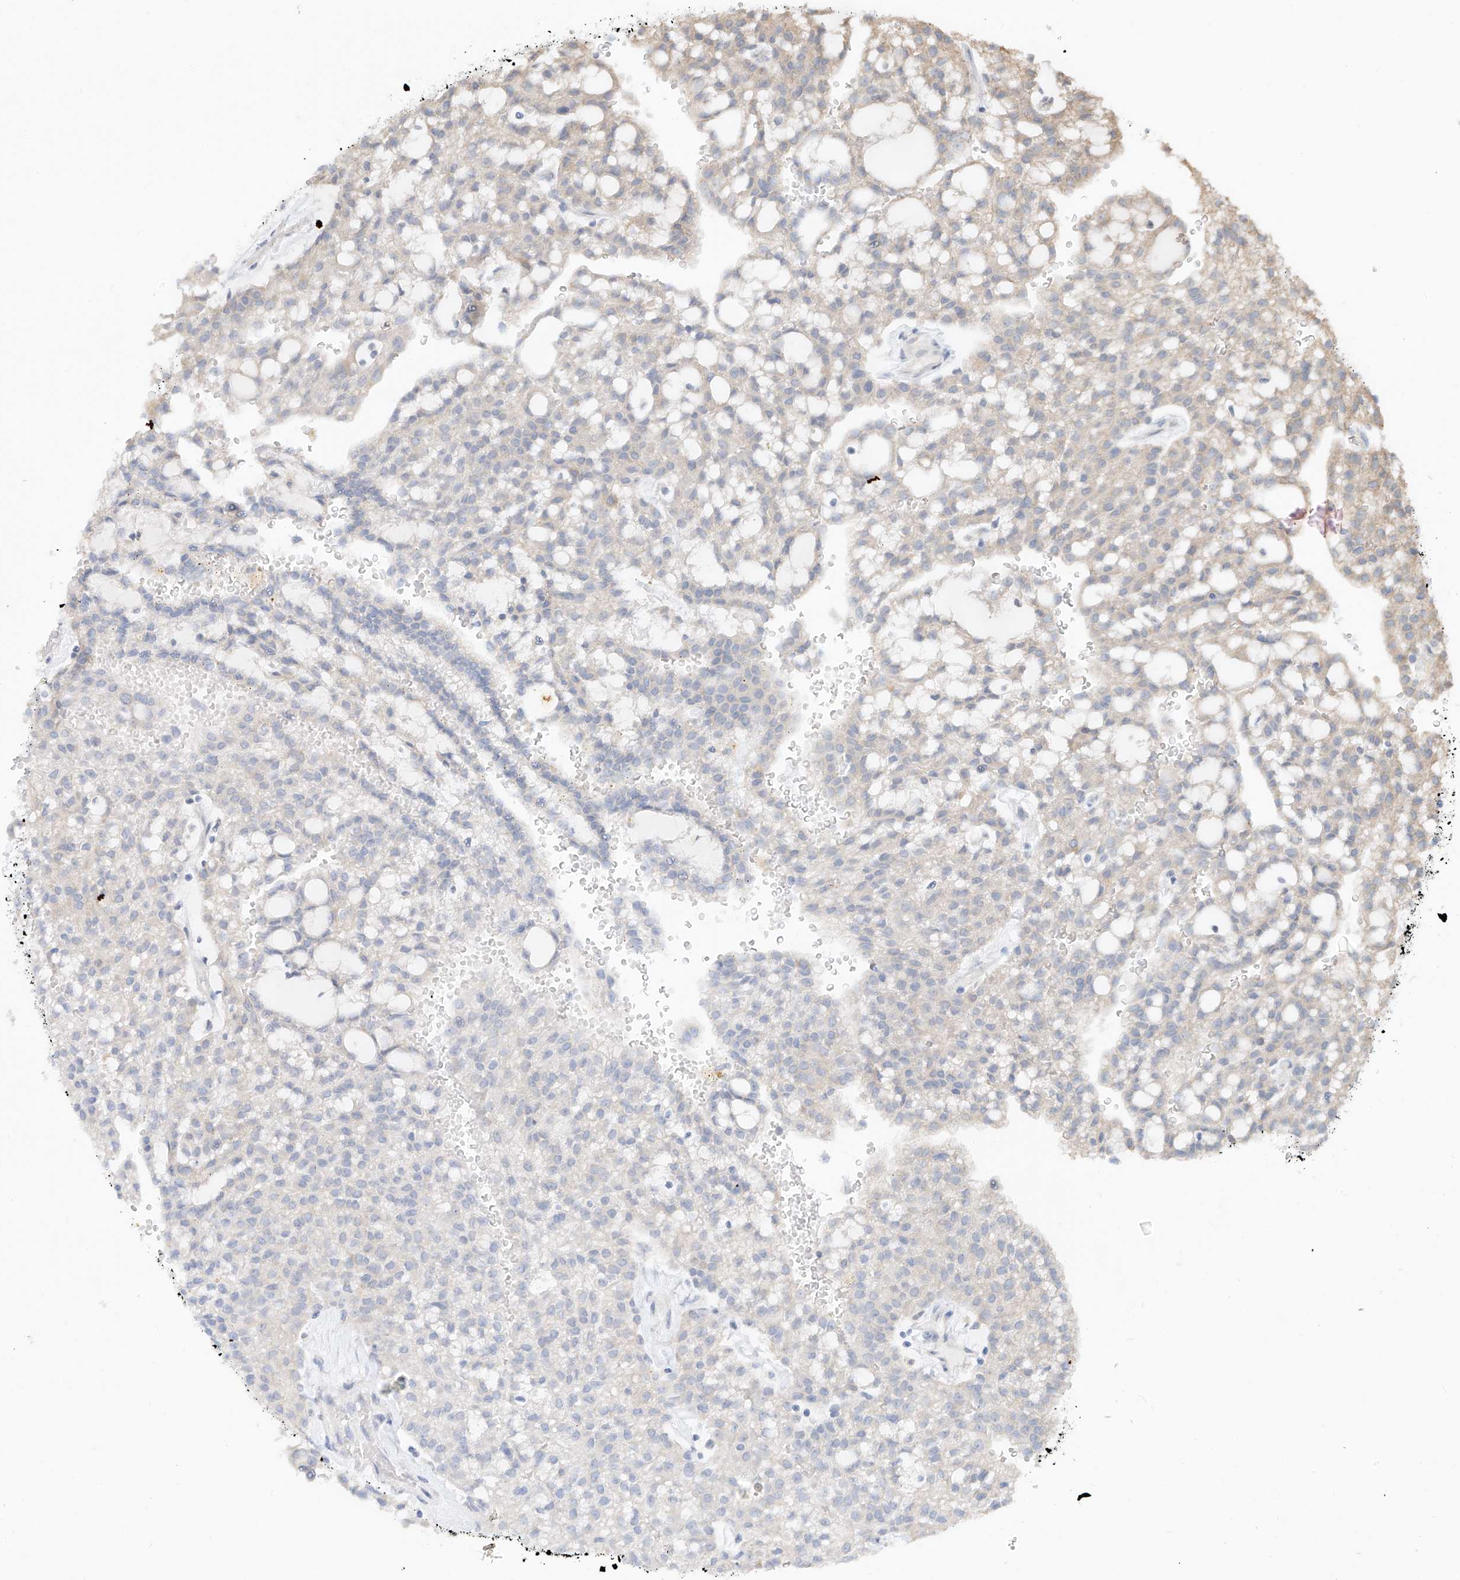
{"staining": {"intensity": "negative", "quantity": "none", "location": "none"}, "tissue": "renal cancer", "cell_type": "Tumor cells", "image_type": "cancer", "snomed": [{"axis": "morphology", "description": "Adenocarcinoma, NOS"}, {"axis": "topography", "description": "Kidney"}], "caption": "Tumor cells are negative for protein expression in human renal cancer (adenocarcinoma).", "gene": "TMEM61", "patient": {"sex": "male", "age": 63}}